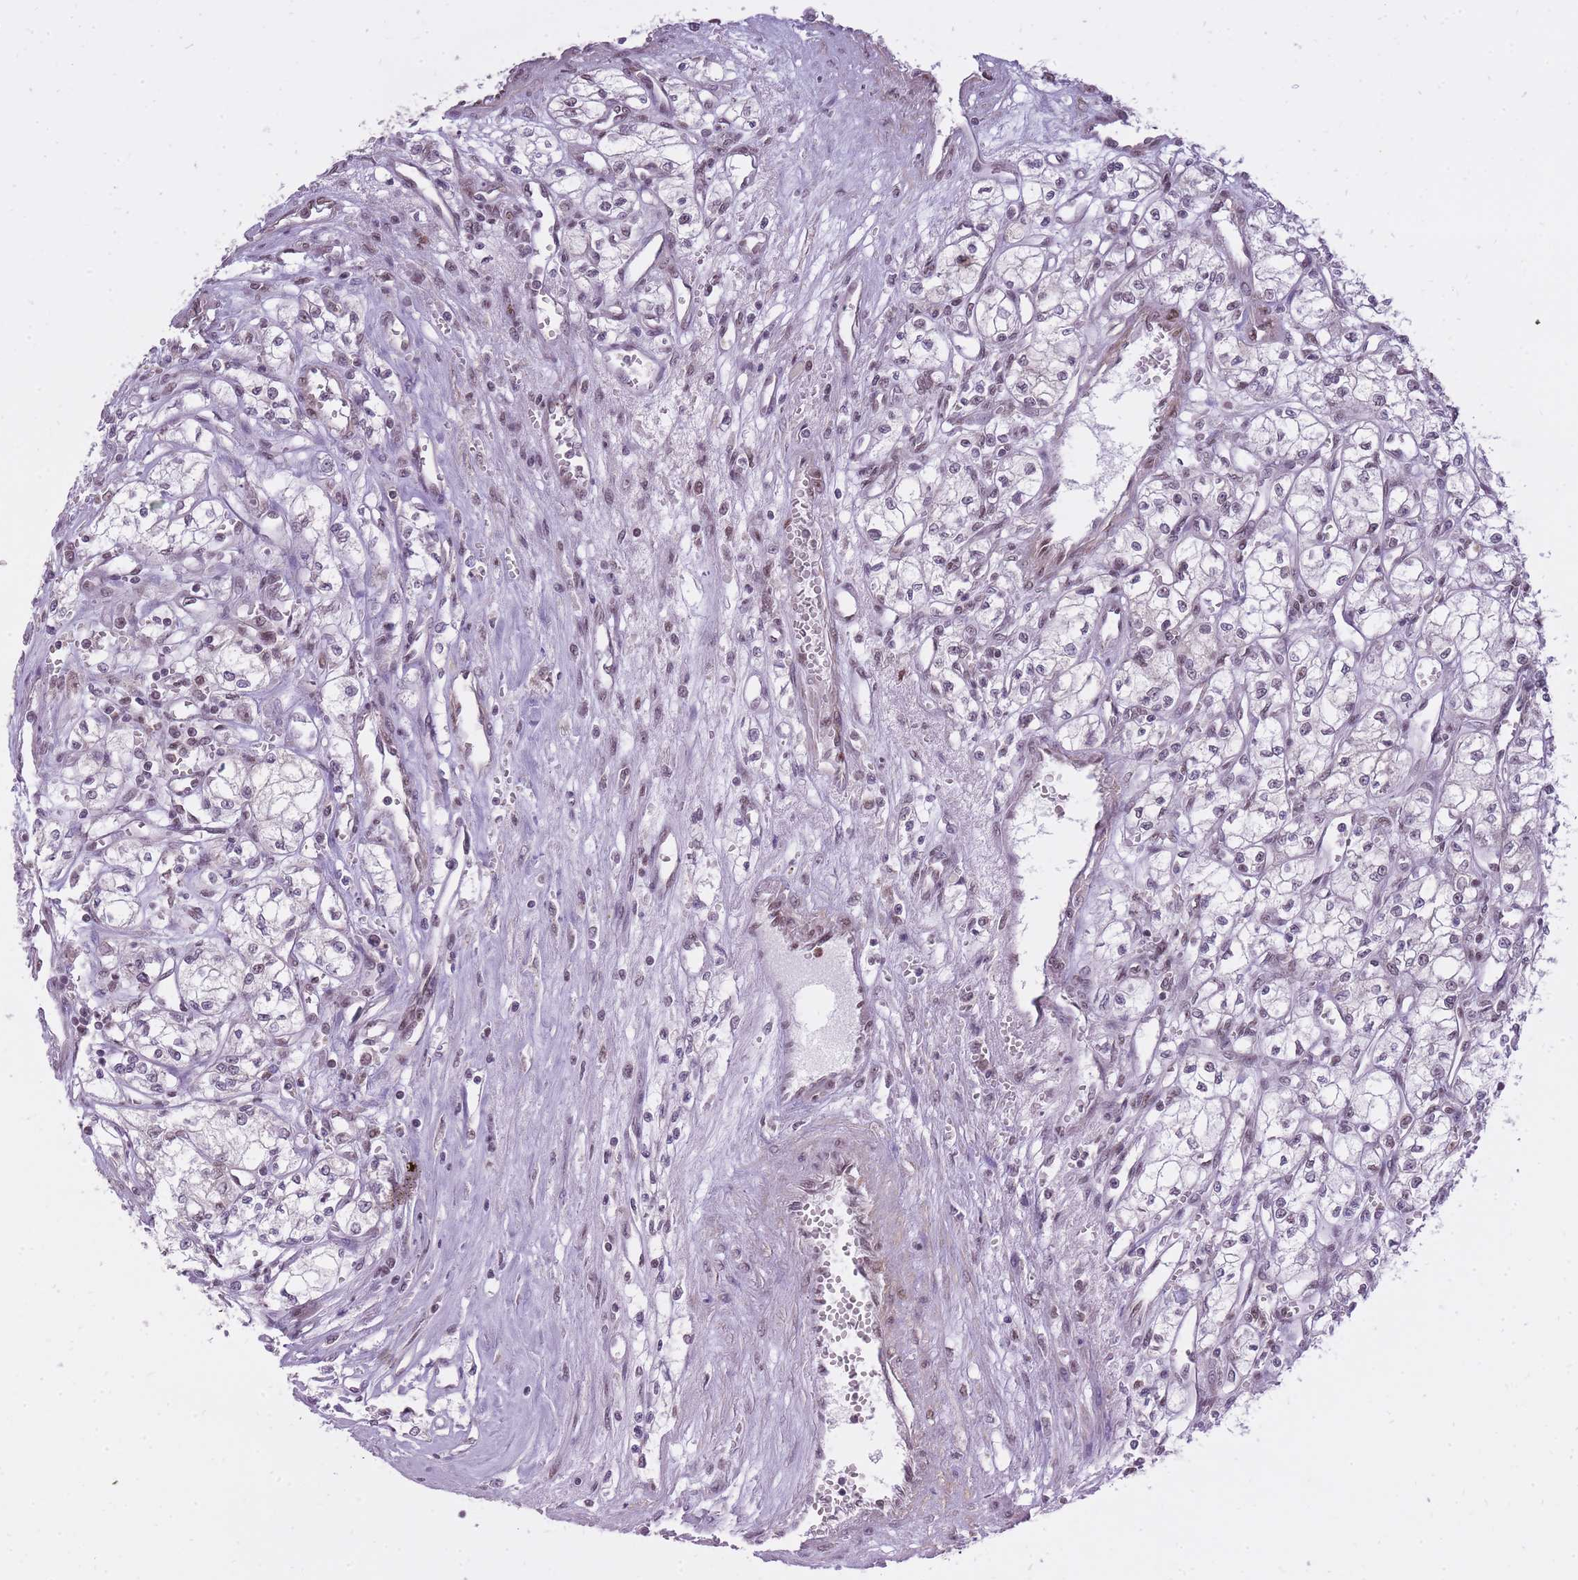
{"staining": {"intensity": "weak", "quantity": "<25%", "location": "nuclear"}, "tissue": "renal cancer", "cell_type": "Tumor cells", "image_type": "cancer", "snomed": [{"axis": "morphology", "description": "Adenocarcinoma, NOS"}, {"axis": "topography", "description": "Kidney"}], "caption": "This micrograph is of renal cancer (adenocarcinoma) stained with immunohistochemistry (IHC) to label a protein in brown with the nuclei are counter-stained blue. There is no staining in tumor cells. (DAB immunohistochemistry (IHC), high magnification).", "gene": "TIGD1", "patient": {"sex": "male", "age": 59}}